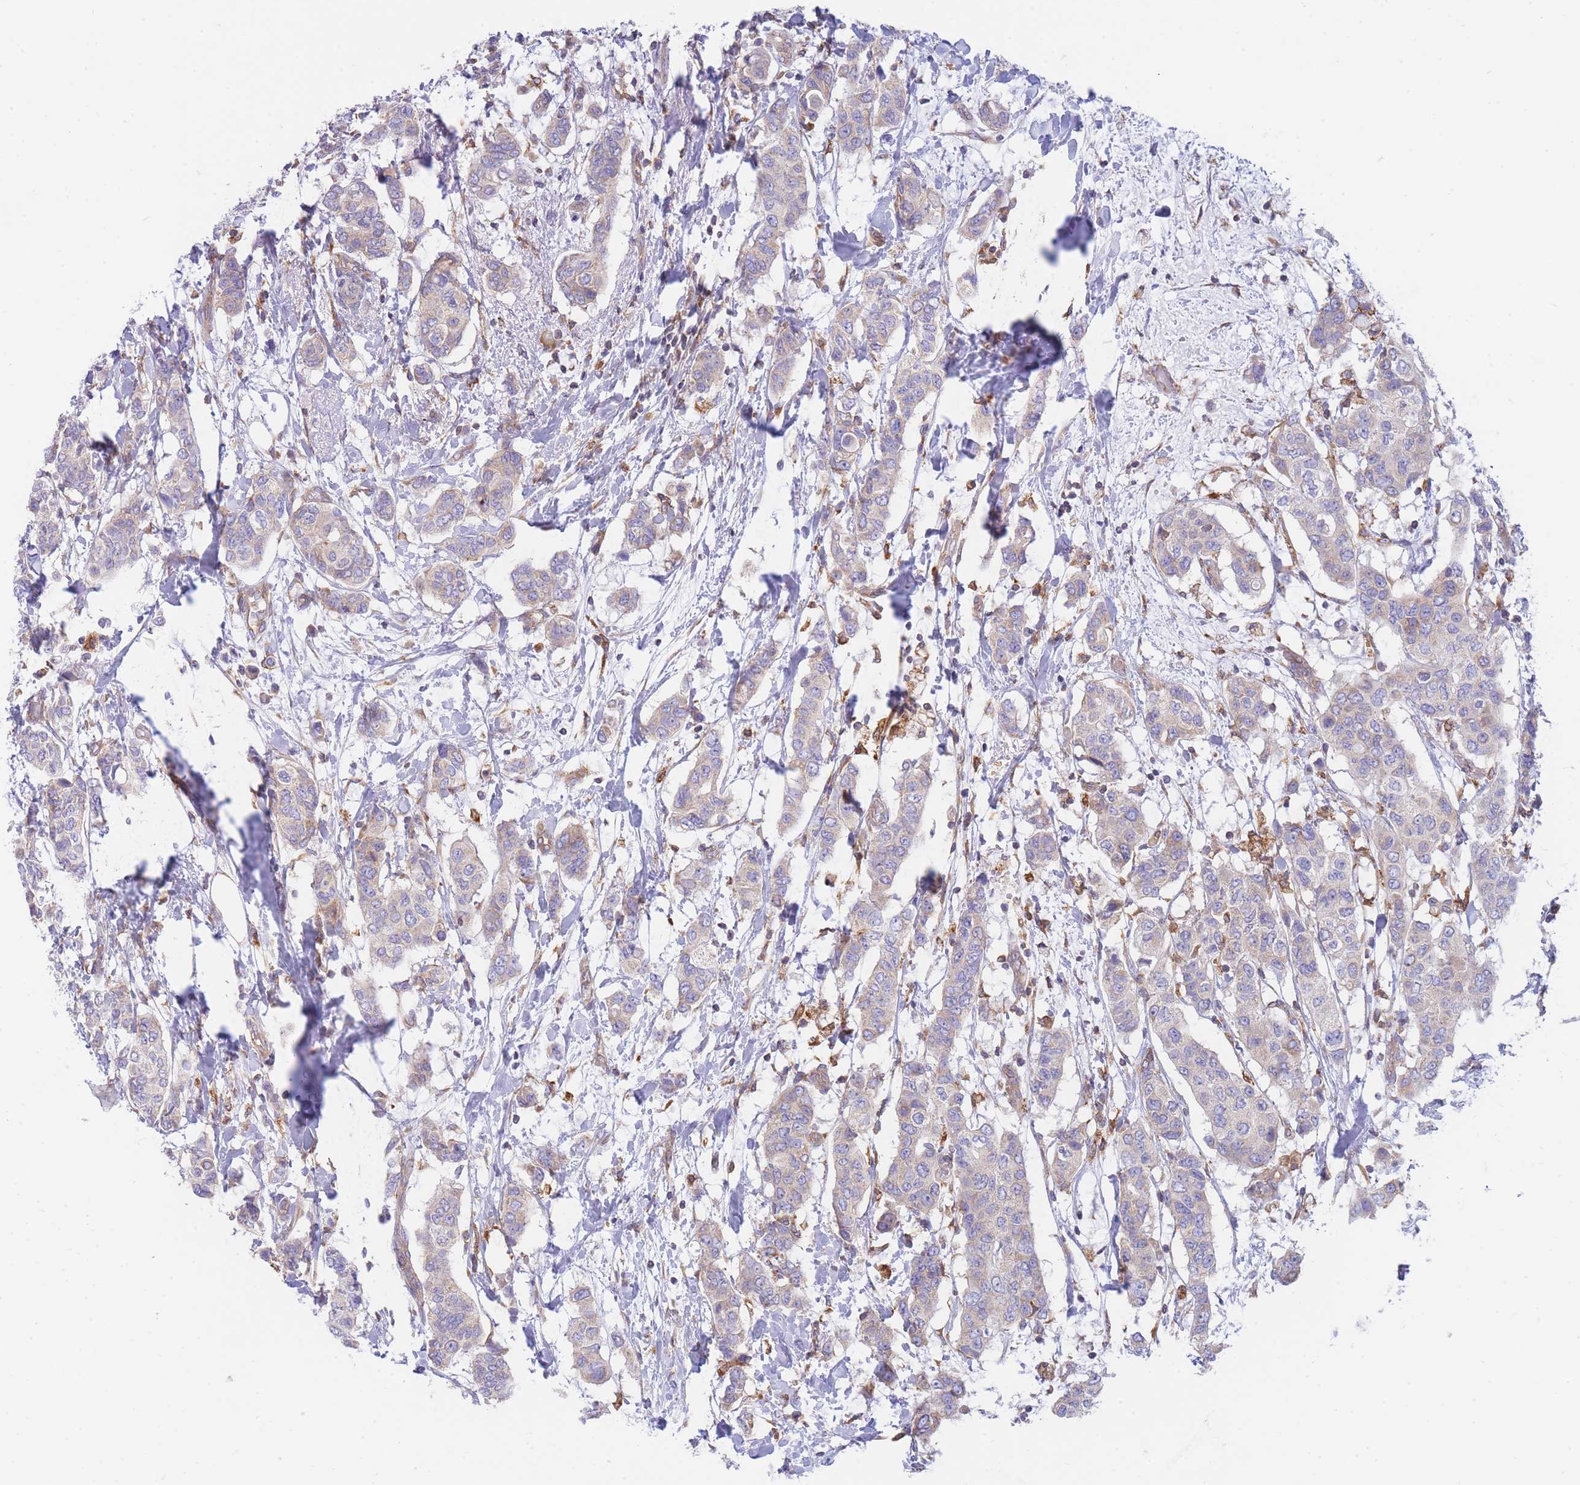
{"staining": {"intensity": "negative", "quantity": "none", "location": "none"}, "tissue": "breast cancer", "cell_type": "Tumor cells", "image_type": "cancer", "snomed": [{"axis": "morphology", "description": "Lobular carcinoma"}, {"axis": "topography", "description": "Breast"}], "caption": "Human lobular carcinoma (breast) stained for a protein using IHC shows no expression in tumor cells.", "gene": "SH2B2", "patient": {"sex": "female", "age": 51}}